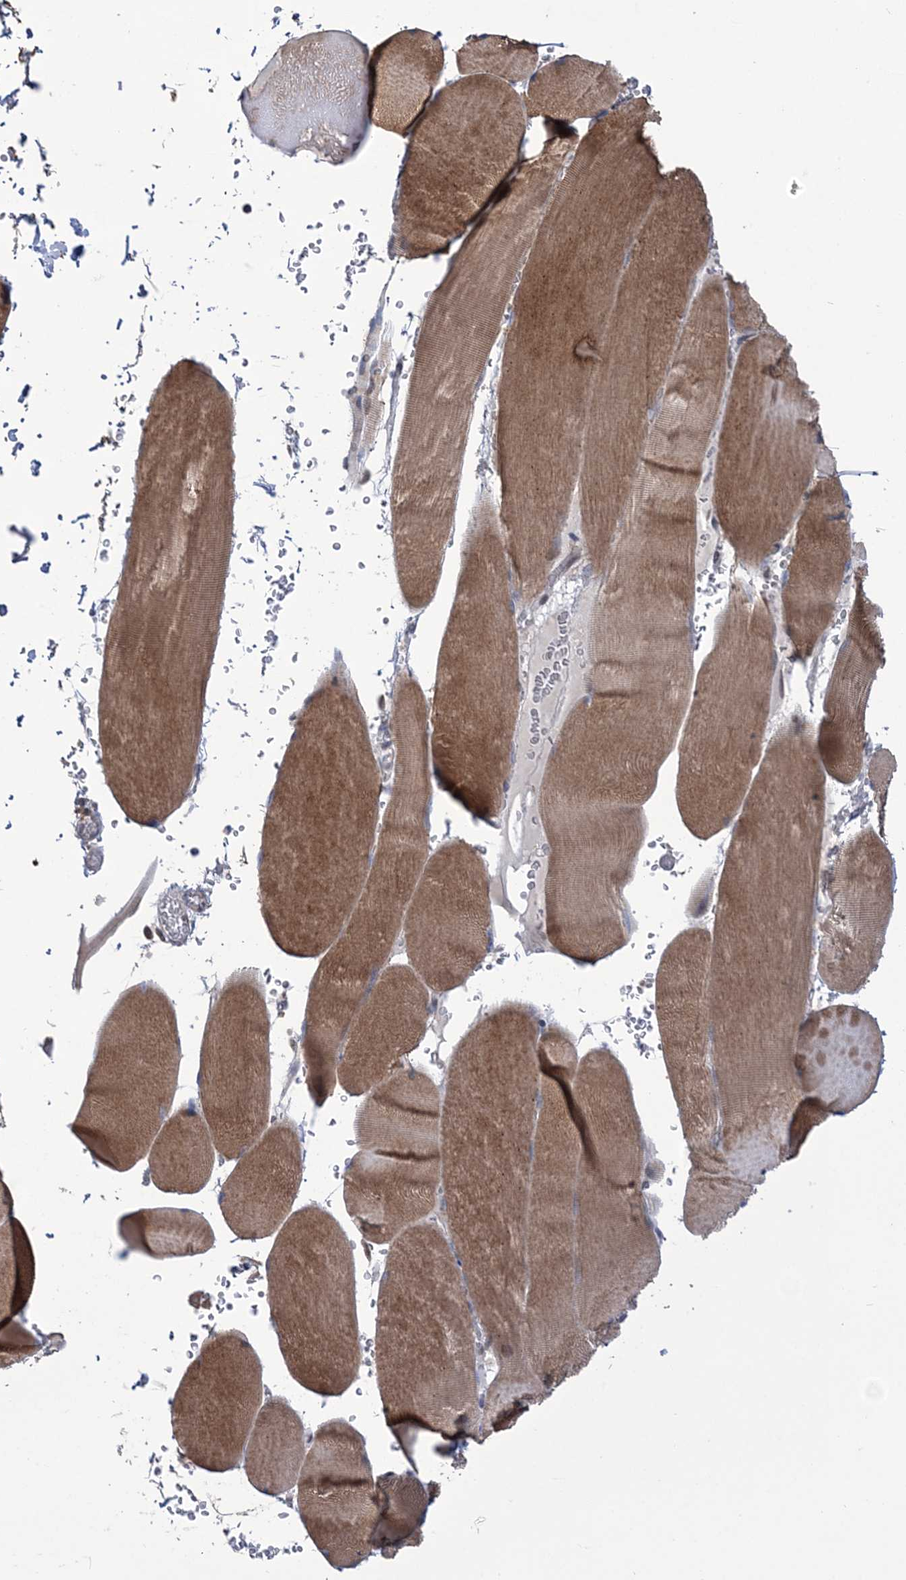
{"staining": {"intensity": "moderate", "quantity": ">75%", "location": "cytoplasmic/membranous"}, "tissue": "skeletal muscle", "cell_type": "Myocytes", "image_type": "normal", "snomed": [{"axis": "morphology", "description": "Normal tissue, NOS"}, {"axis": "topography", "description": "Skeletal muscle"}, {"axis": "topography", "description": "Head-Neck"}], "caption": "Skeletal muscle stained with DAB (3,3'-diaminobenzidine) immunohistochemistry (IHC) demonstrates medium levels of moderate cytoplasmic/membranous staining in about >75% of myocytes. (IHC, brightfield microscopy, high magnification).", "gene": "PPP2R2B", "patient": {"sex": "male", "age": 66}}